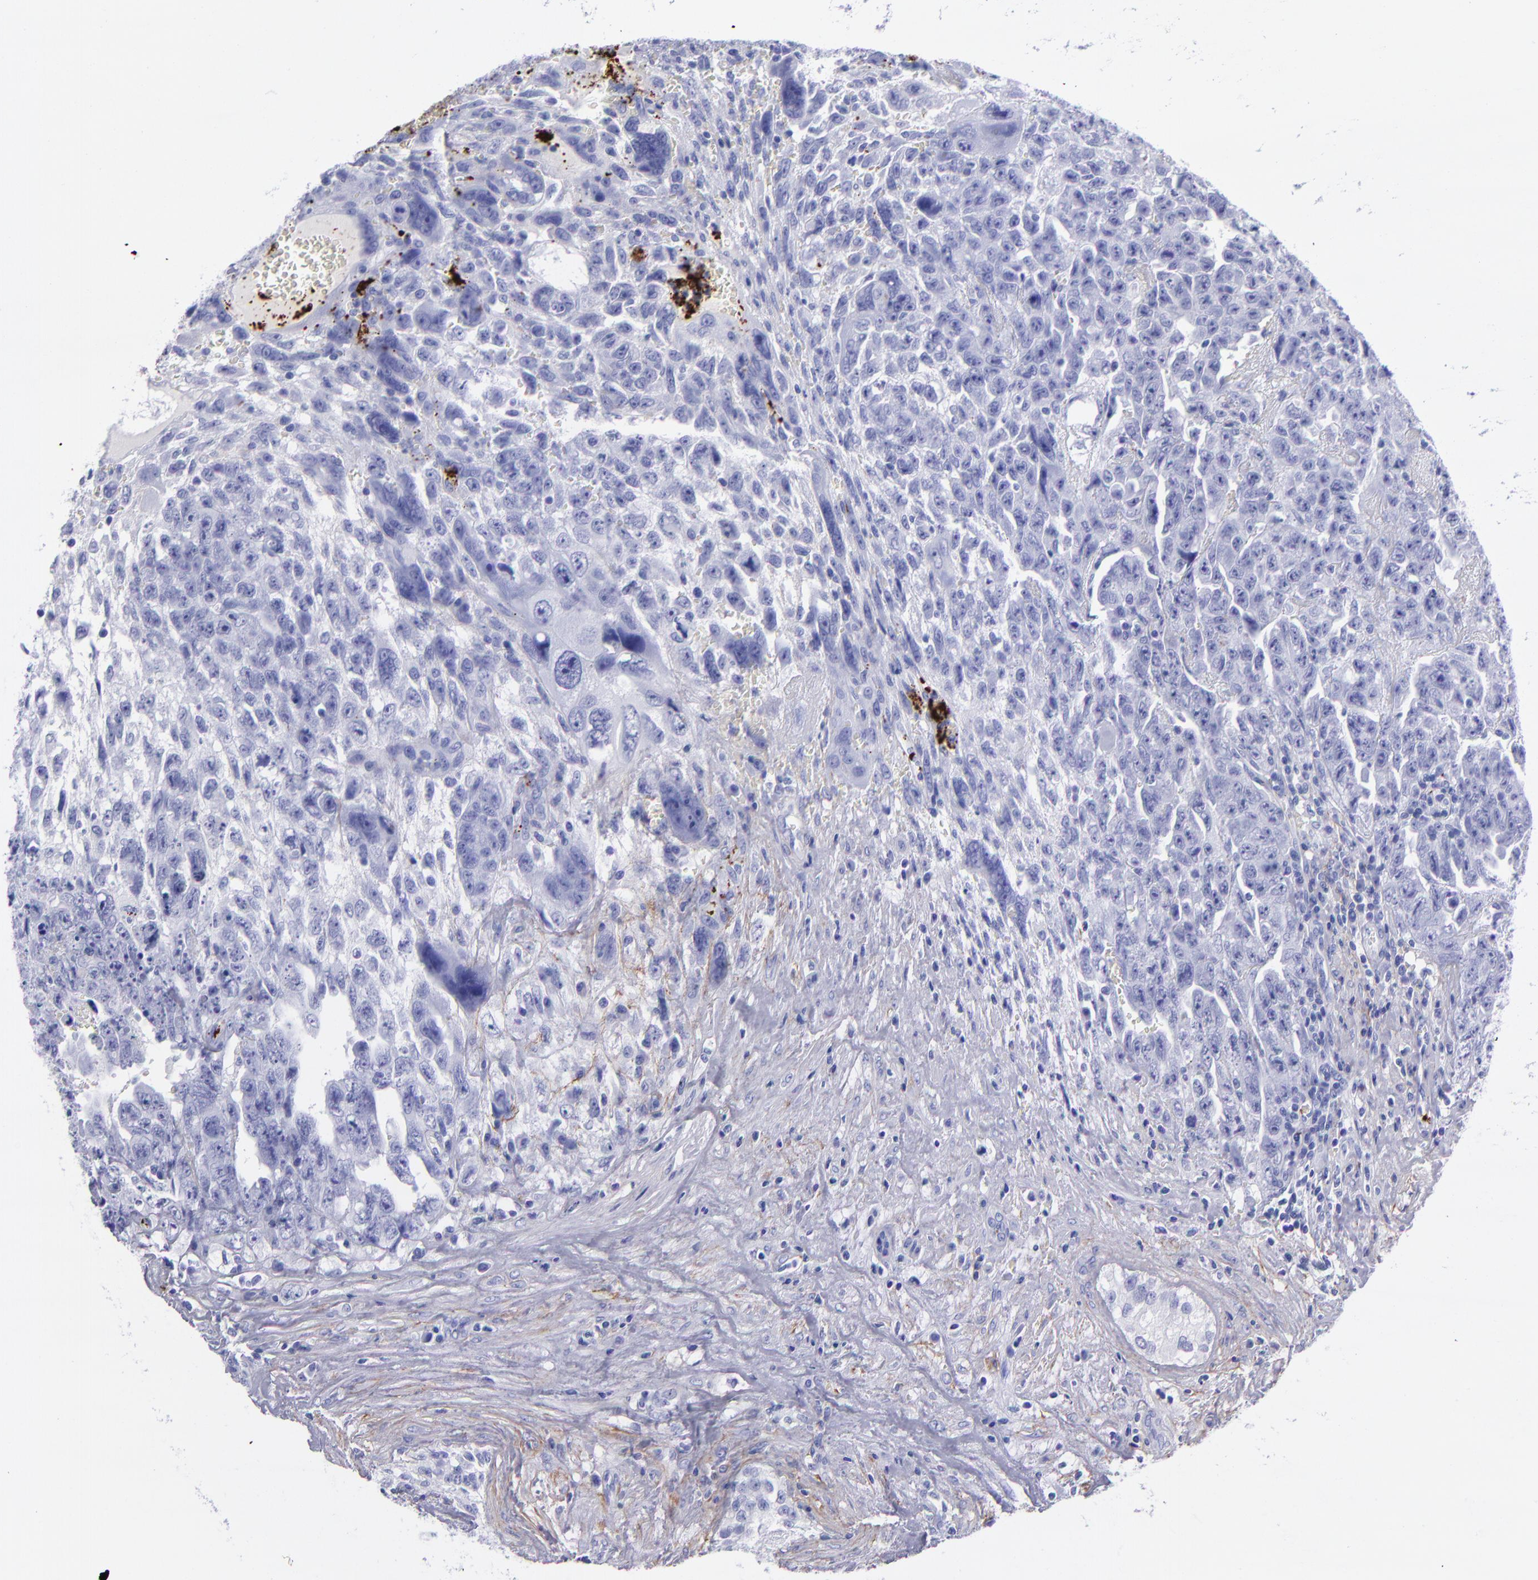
{"staining": {"intensity": "negative", "quantity": "none", "location": "none"}, "tissue": "testis cancer", "cell_type": "Tumor cells", "image_type": "cancer", "snomed": [{"axis": "morphology", "description": "Carcinoma, Embryonal, NOS"}, {"axis": "topography", "description": "Testis"}], "caption": "Tumor cells show no significant protein expression in testis cancer (embryonal carcinoma).", "gene": "EFCAB13", "patient": {"sex": "male", "age": 28}}